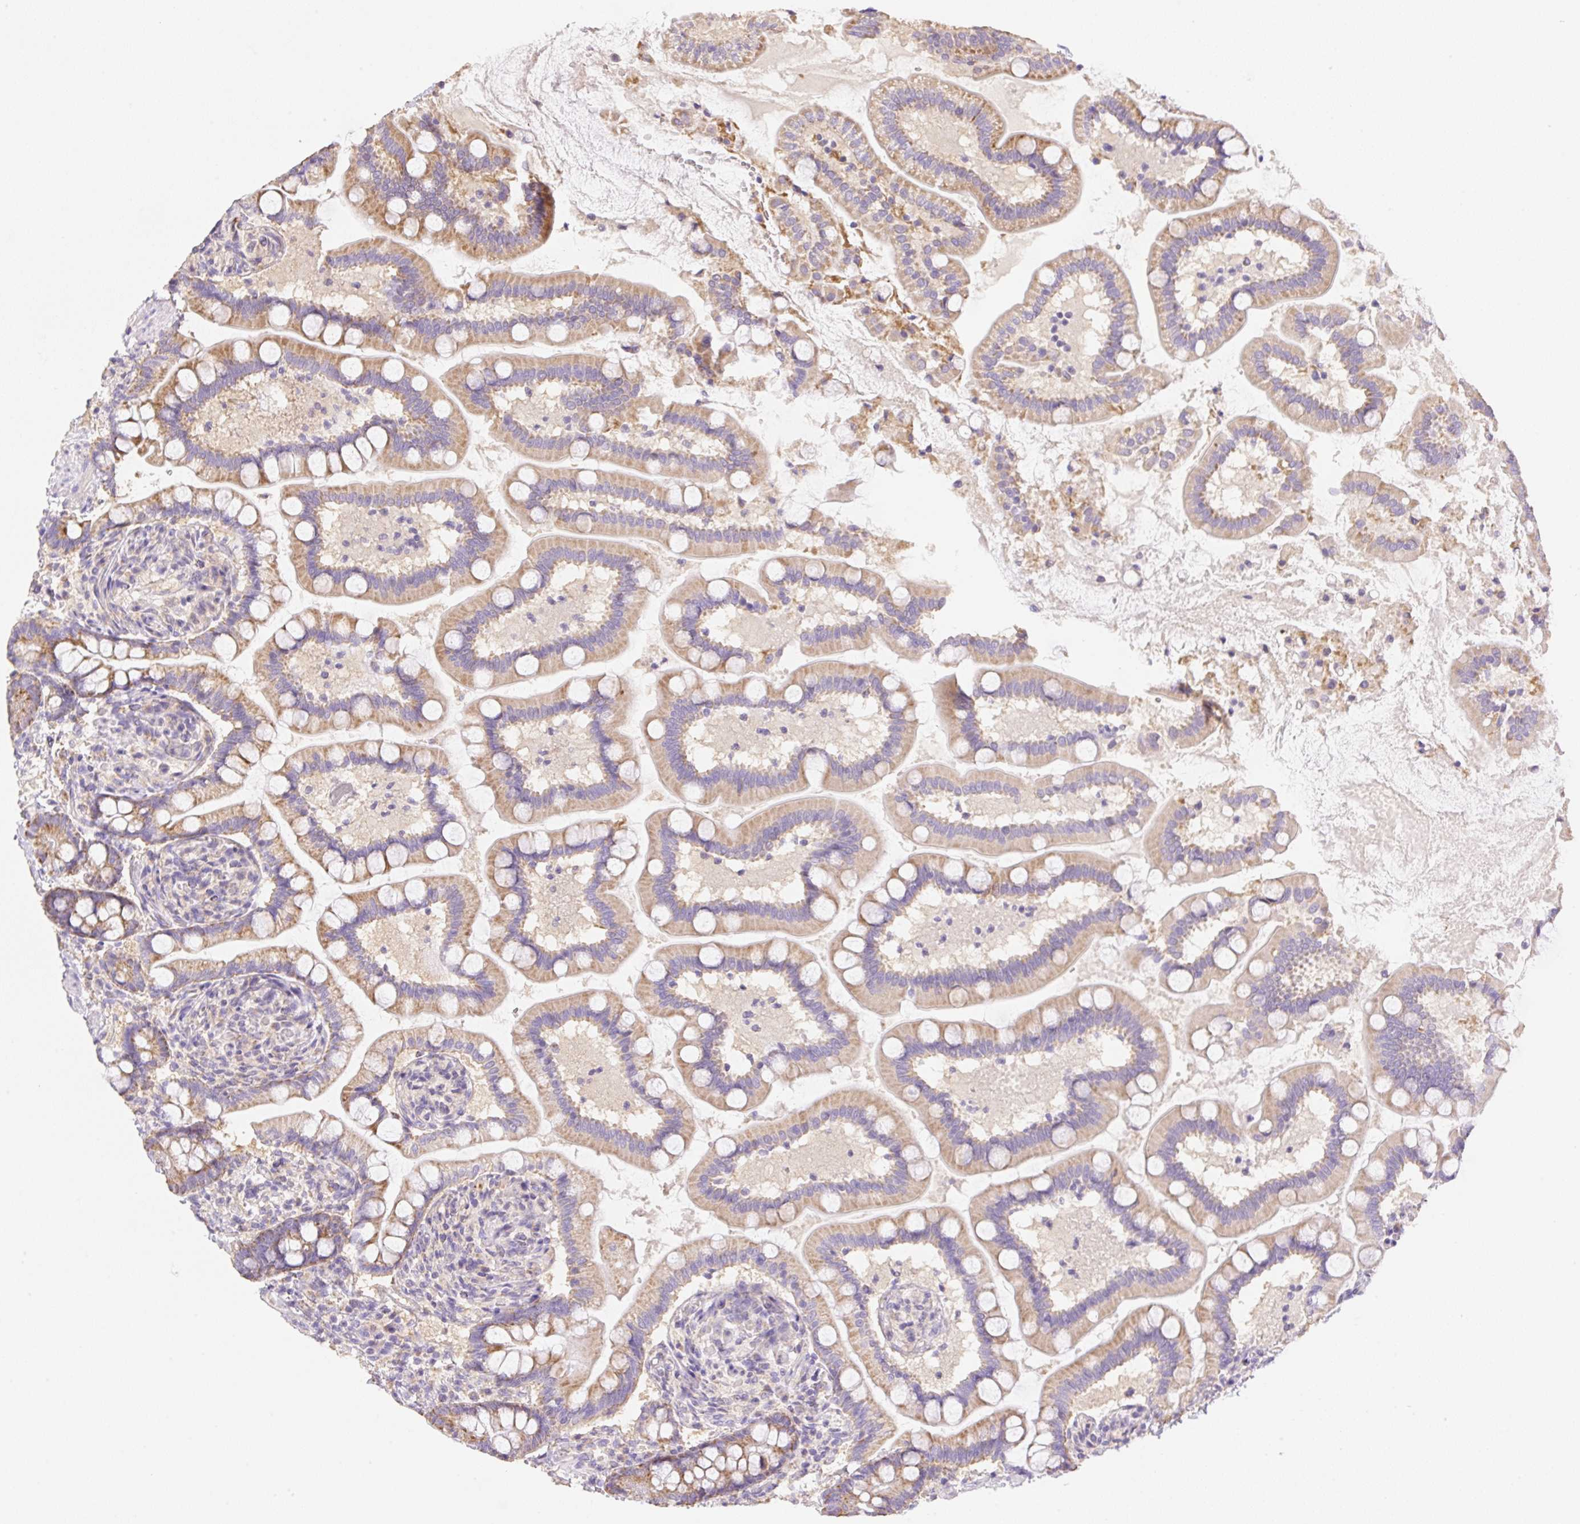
{"staining": {"intensity": "moderate", "quantity": ">75%", "location": "cytoplasmic/membranous"}, "tissue": "small intestine", "cell_type": "Glandular cells", "image_type": "normal", "snomed": [{"axis": "morphology", "description": "Normal tissue, NOS"}, {"axis": "topography", "description": "Small intestine"}], "caption": "Immunohistochemistry (DAB (3,3'-diaminobenzidine)) staining of normal small intestine shows moderate cytoplasmic/membranous protein expression in approximately >75% of glandular cells. The staining was performed using DAB (3,3'-diaminobenzidine) to visualize the protein expression in brown, while the nuclei were stained in blue with hematoxylin (Magnification: 20x).", "gene": "COPZ2", "patient": {"sex": "female", "age": 64}}